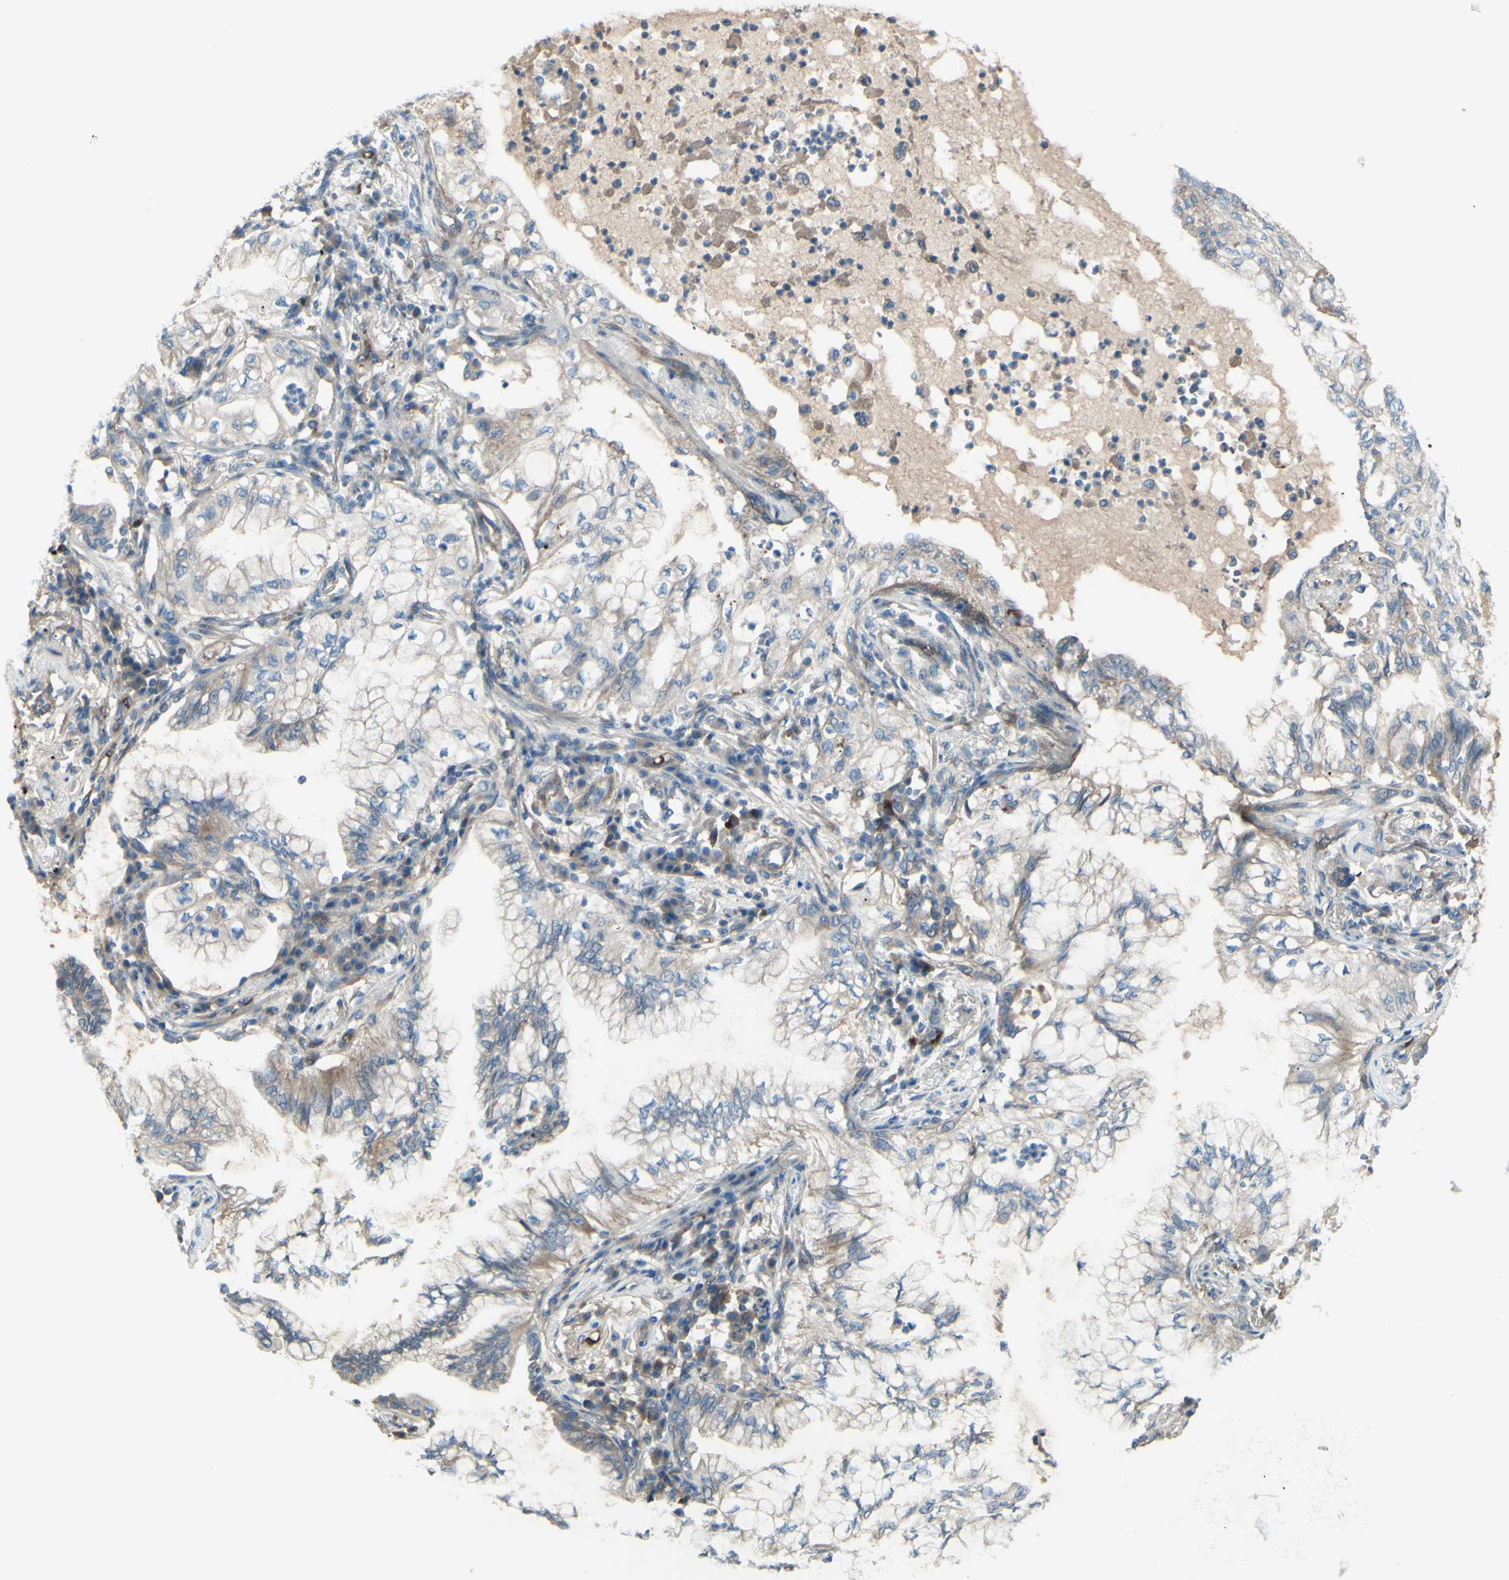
{"staining": {"intensity": "weak", "quantity": ">75%", "location": "cytoplasmic/membranous"}, "tissue": "lung cancer", "cell_type": "Tumor cells", "image_type": "cancer", "snomed": [{"axis": "morphology", "description": "Adenocarcinoma, NOS"}, {"axis": "topography", "description": "Lung"}], "caption": "Immunohistochemical staining of human lung cancer shows low levels of weak cytoplasmic/membranous protein expression in approximately >75% of tumor cells.", "gene": "PCDHGA2", "patient": {"sex": "female", "age": 70}}